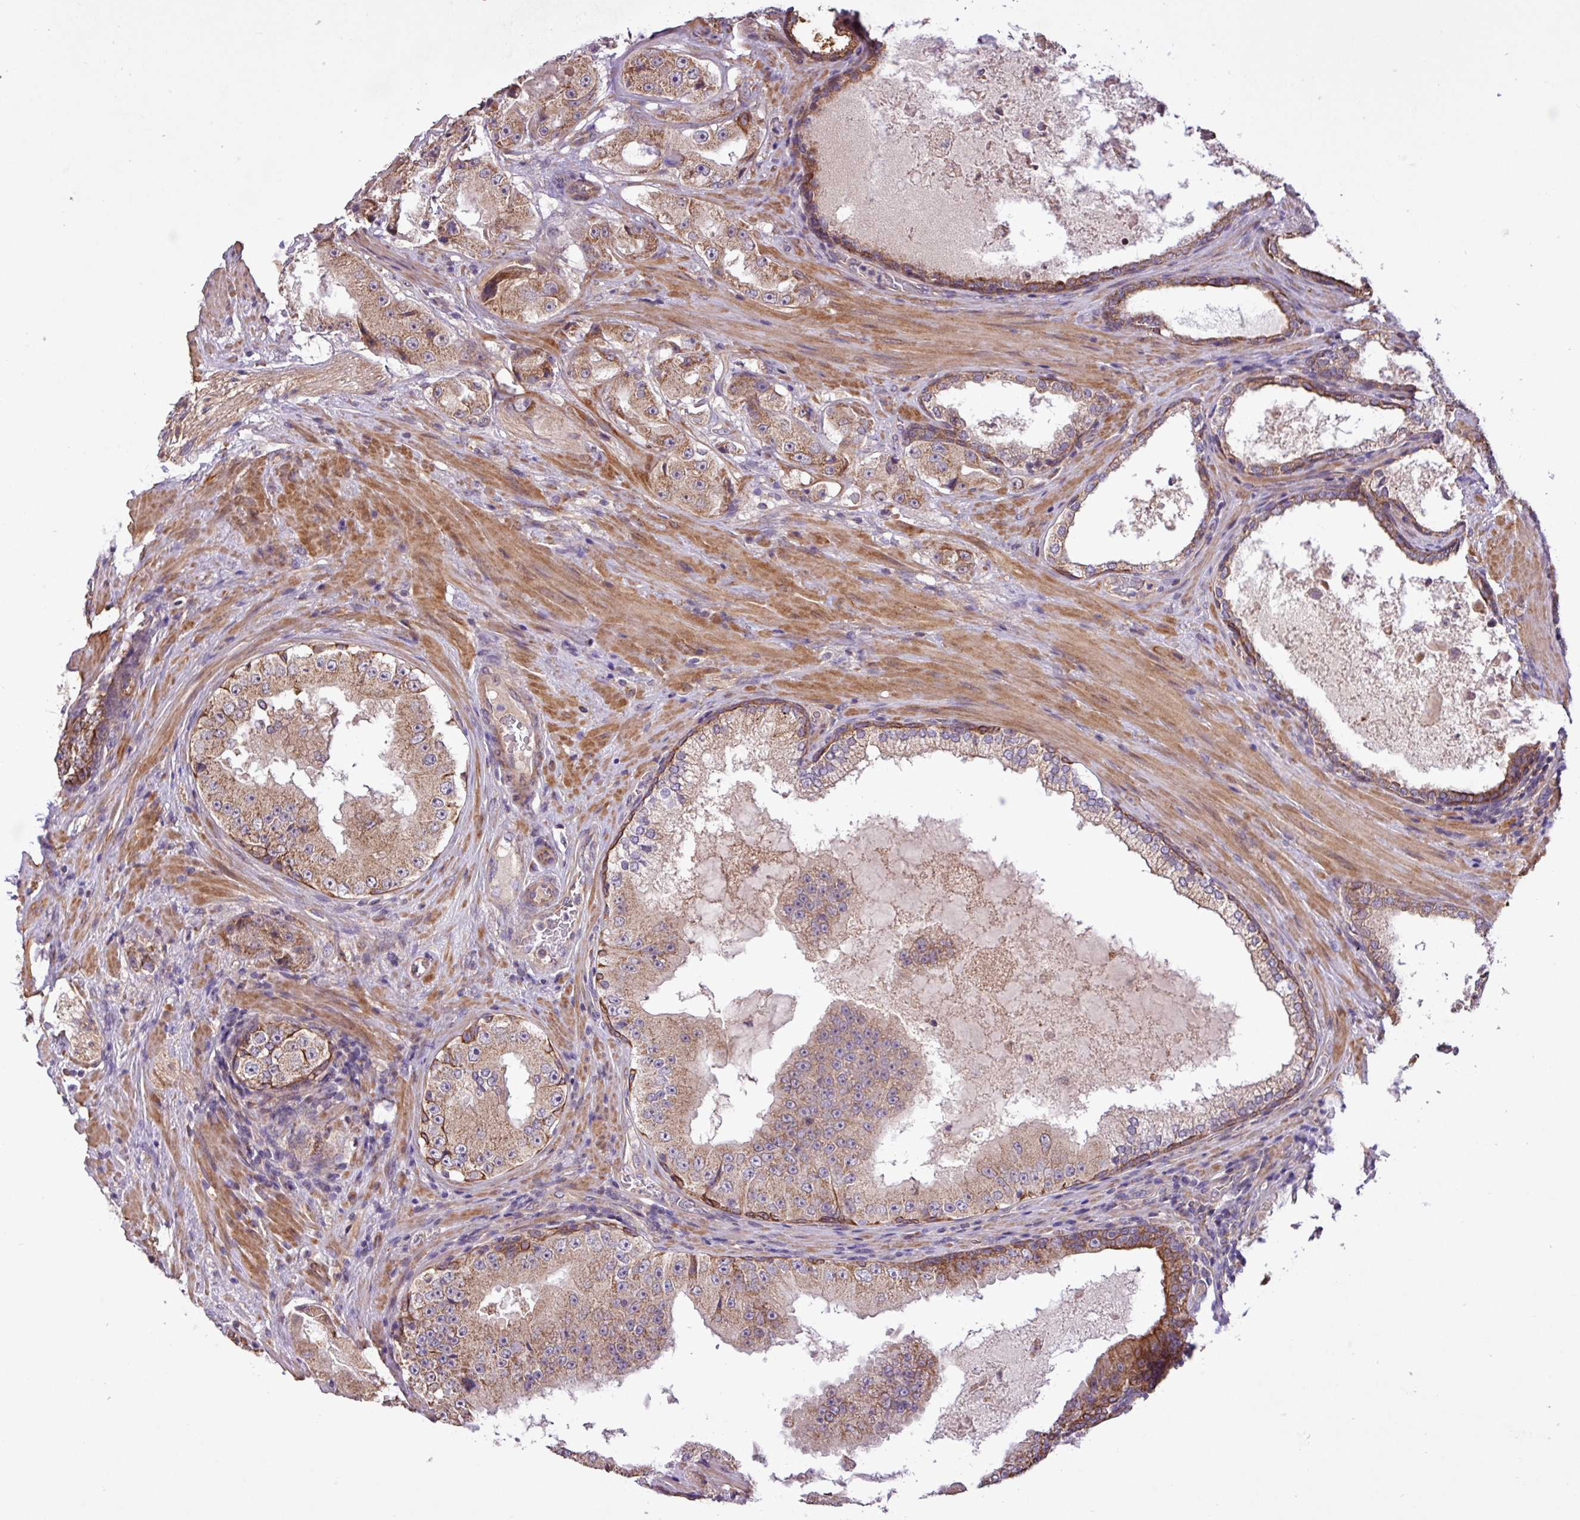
{"staining": {"intensity": "moderate", "quantity": ">75%", "location": "cytoplasmic/membranous"}, "tissue": "prostate cancer", "cell_type": "Tumor cells", "image_type": "cancer", "snomed": [{"axis": "morphology", "description": "Adenocarcinoma, High grade"}, {"axis": "topography", "description": "Prostate"}], "caption": "This micrograph exhibits prostate adenocarcinoma (high-grade) stained with immunohistochemistry to label a protein in brown. The cytoplasmic/membranous of tumor cells show moderate positivity for the protein. Nuclei are counter-stained blue.", "gene": "TIMM10B", "patient": {"sex": "male", "age": 73}}